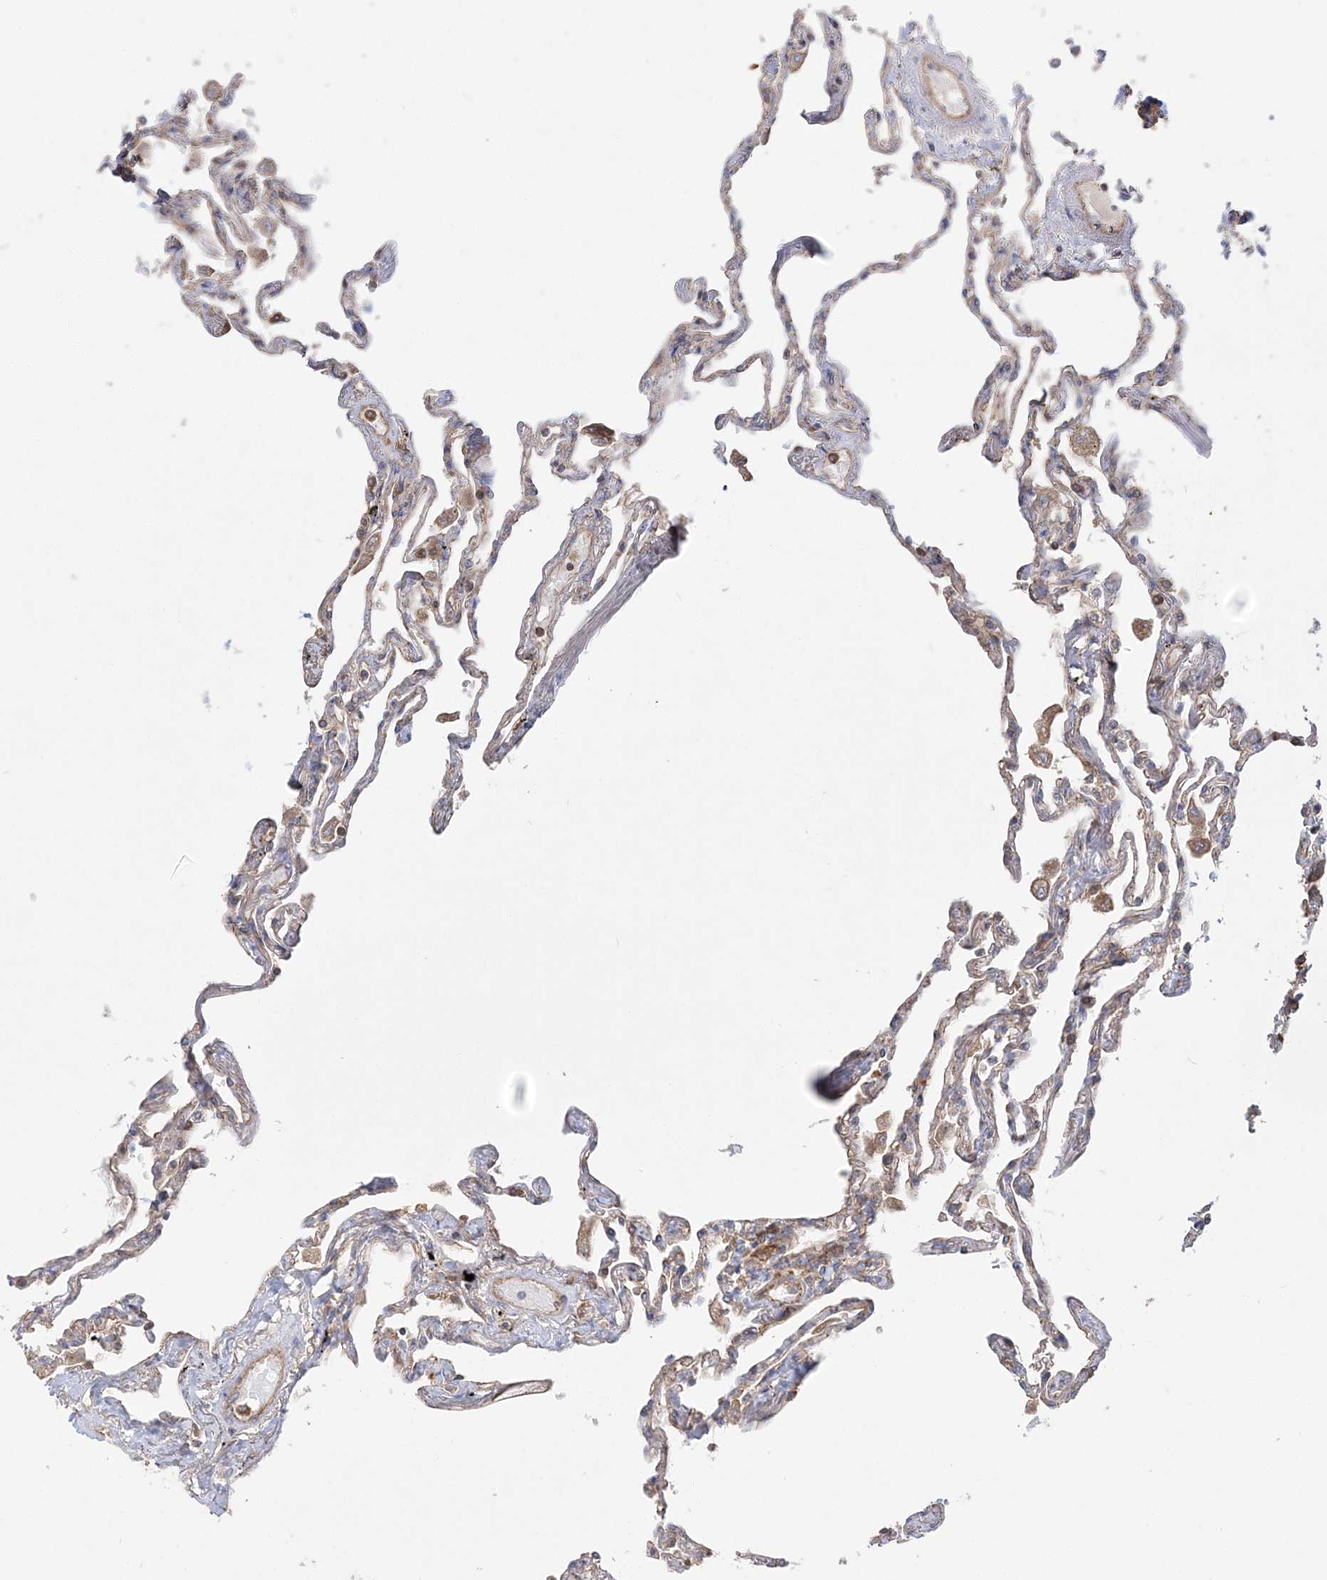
{"staining": {"intensity": "strong", "quantity": "<25%", "location": "cytoplasmic/membranous"}, "tissue": "lung", "cell_type": "Alveolar cells", "image_type": "normal", "snomed": [{"axis": "morphology", "description": "Normal tissue, NOS"}, {"axis": "topography", "description": "Lung"}], "caption": "High-magnification brightfield microscopy of benign lung stained with DAB (3,3'-diaminobenzidine) (brown) and counterstained with hematoxylin (blue). alveolar cells exhibit strong cytoplasmic/membranous expression is seen in approximately<25% of cells.", "gene": "TBC1D5", "patient": {"sex": "female", "age": 67}}